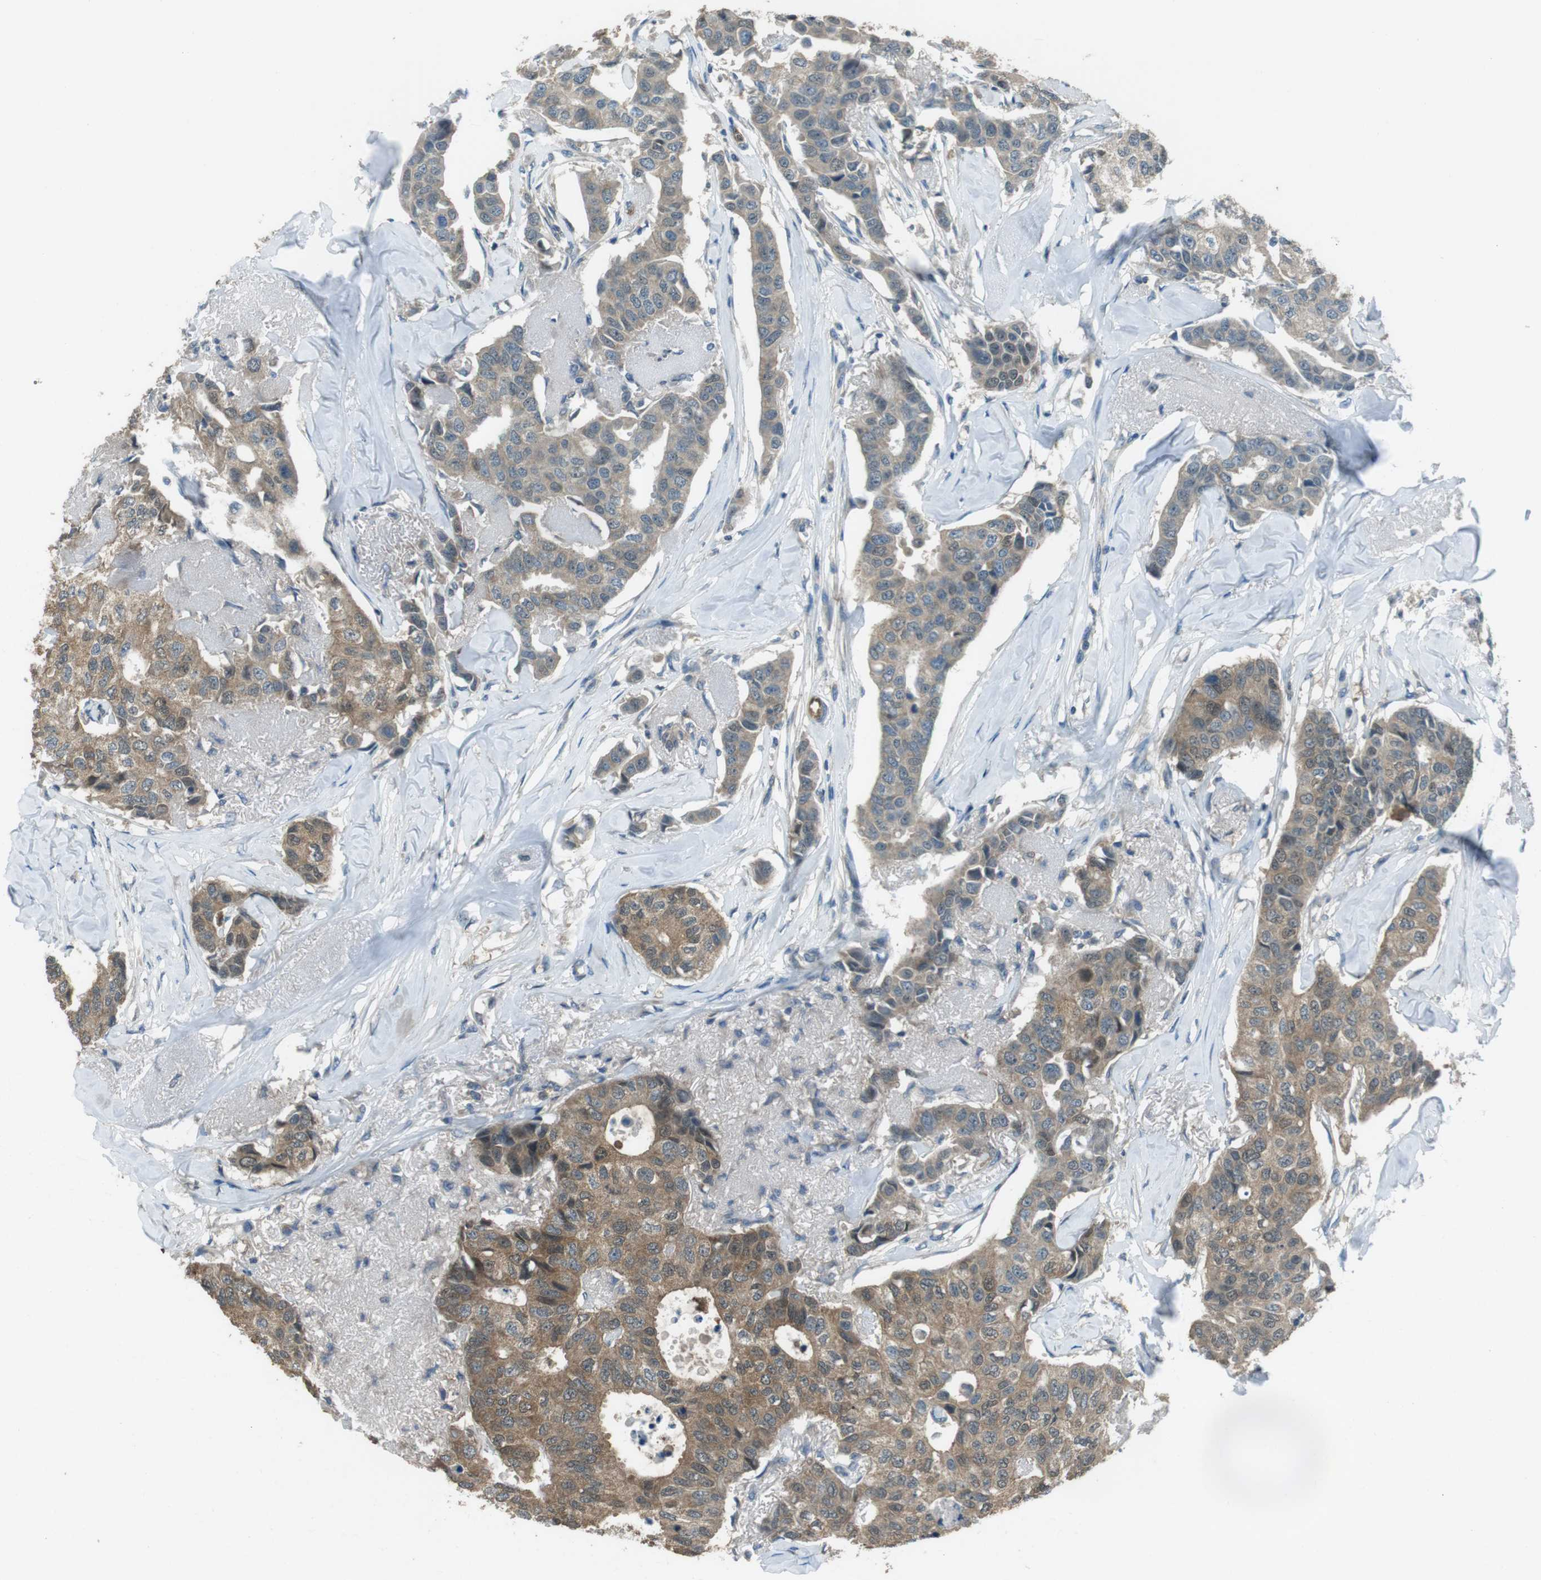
{"staining": {"intensity": "moderate", "quantity": ">75%", "location": "cytoplasmic/membranous"}, "tissue": "breast cancer", "cell_type": "Tumor cells", "image_type": "cancer", "snomed": [{"axis": "morphology", "description": "Duct carcinoma"}, {"axis": "topography", "description": "Breast"}], "caption": "IHC of breast cancer (intraductal carcinoma) displays medium levels of moderate cytoplasmic/membranous staining in about >75% of tumor cells.", "gene": "MFAP3", "patient": {"sex": "female", "age": 80}}